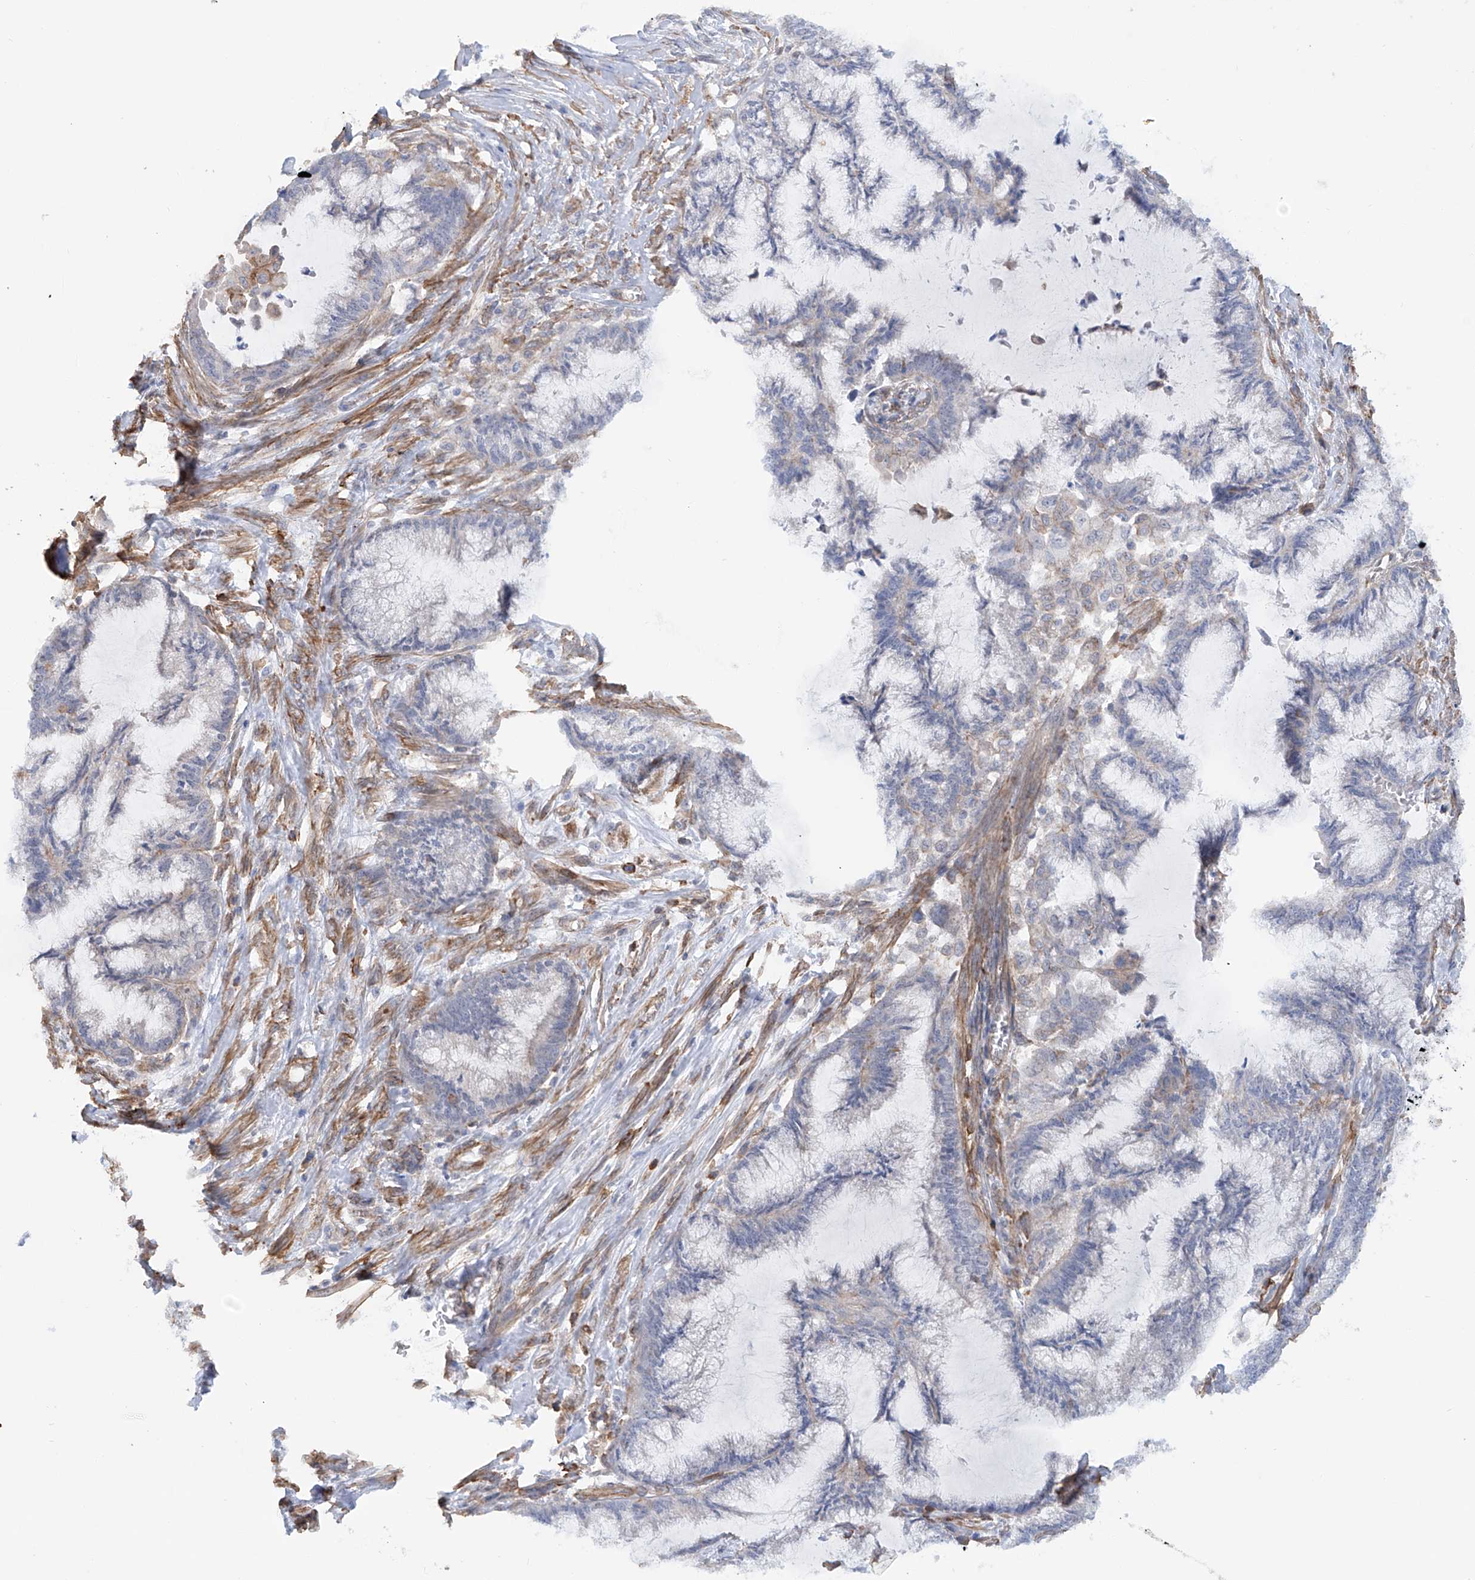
{"staining": {"intensity": "negative", "quantity": "none", "location": "none"}, "tissue": "endometrial cancer", "cell_type": "Tumor cells", "image_type": "cancer", "snomed": [{"axis": "morphology", "description": "Adenocarcinoma, NOS"}, {"axis": "topography", "description": "Endometrium"}], "caption": "This is an immunohistochemistry photomicrograph of endometrial cancer (adenocarcinoma). There is no expression in tumor cells.", "gene": "ZNF490", "patient": {"sex": "female", "age": 86}}